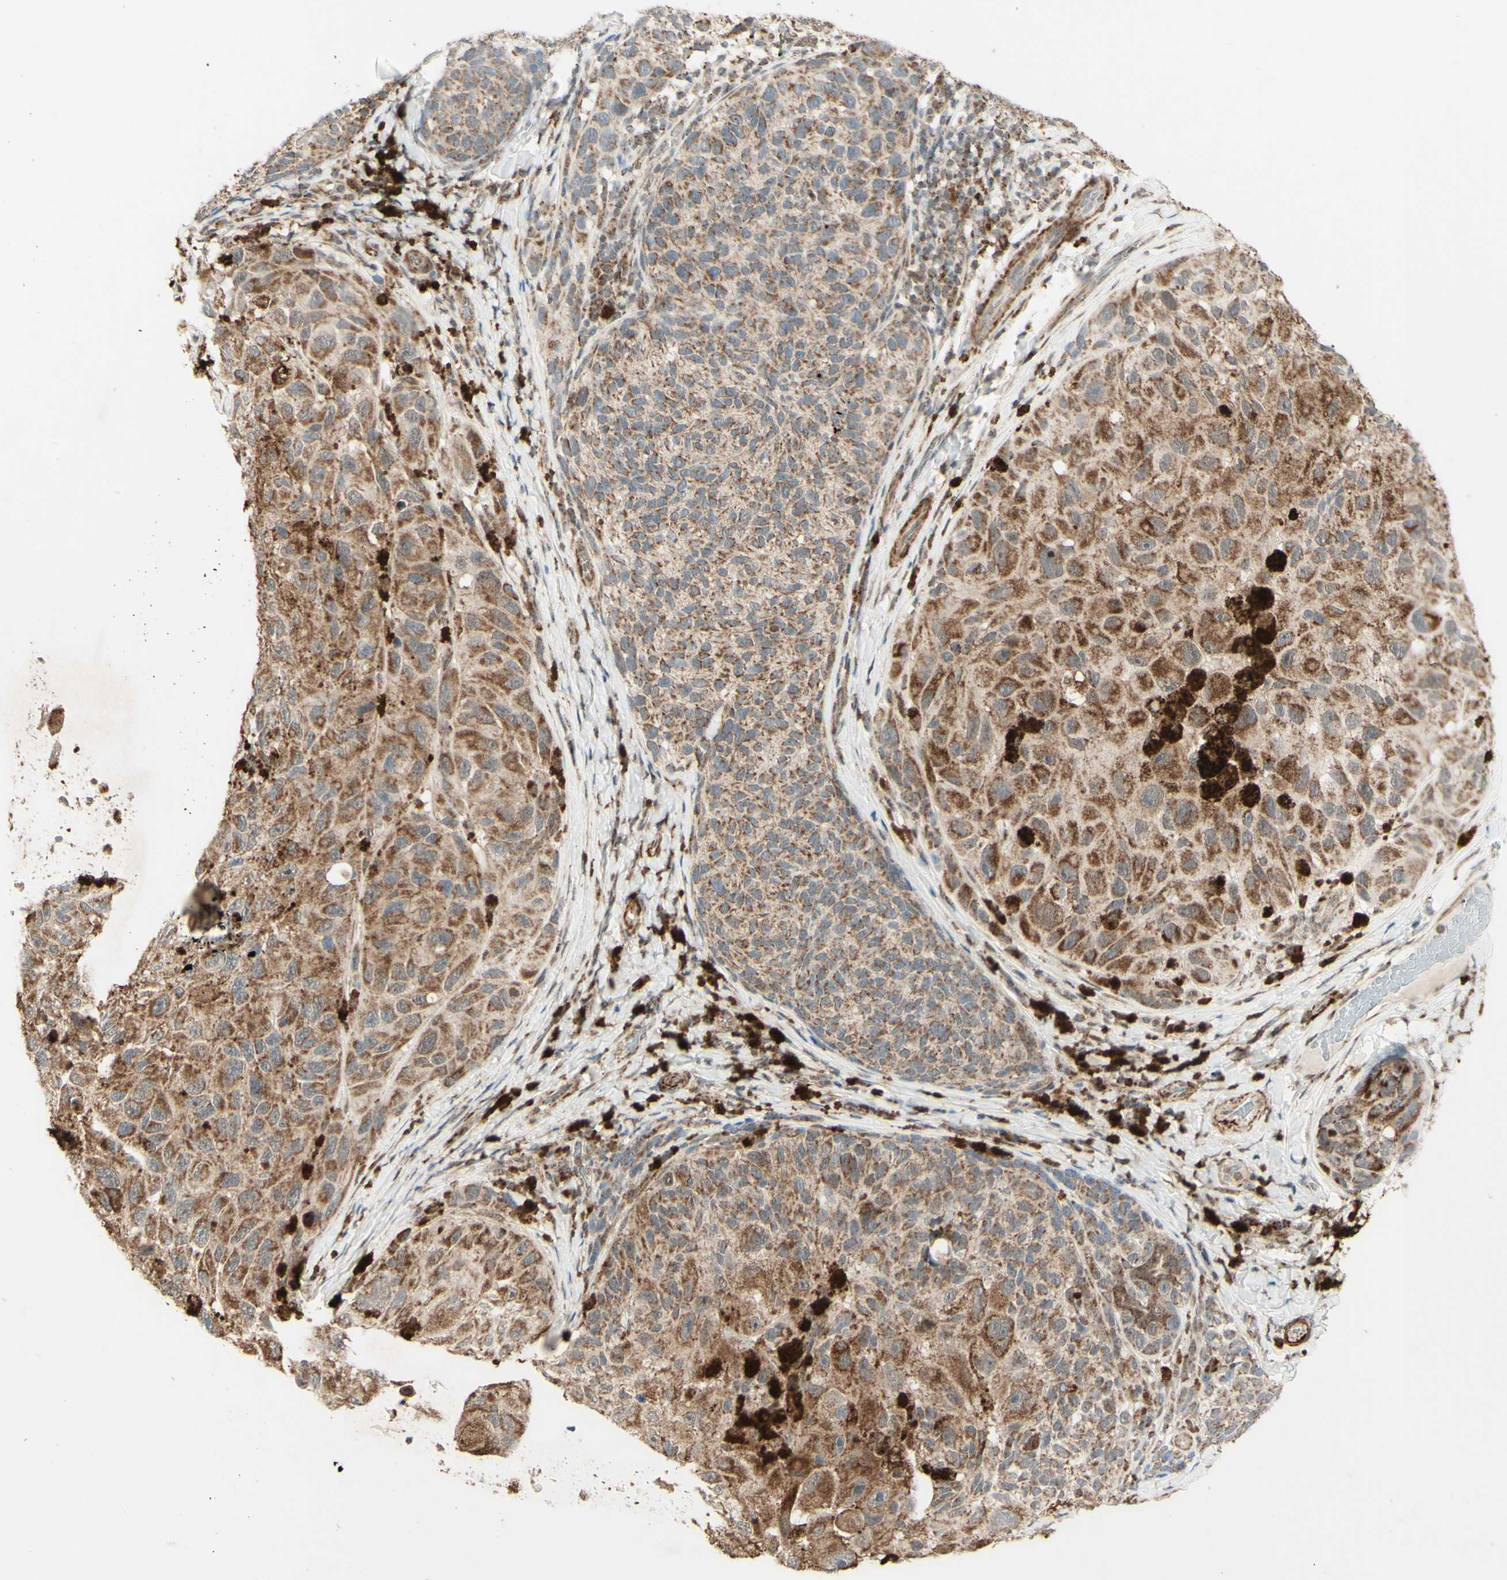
{"staining": {"intensity": "moderate", "quantity": ">75%", "location": "cytoplasmic/membranous"}, "tissue": "melanoma", "cell_type": "Tumor cells", "image_type": "cancer", "snomed": [{"axis": "morphology", "description": "Malignant melanoma, NOS"}, {"axis": "topography", "description": "Skin"}], "caption": "High-magnification brightfield microscopy of melanoma stained with DAB (brown) and counterstained with hematoxylin (blue). tumor cells exhibit moderate cytoplasmic/membranous positivity is appreciated in approximately>75% of cells.", "gene": "DHRS3", "patient": {"sex": "female", "age": 73}}